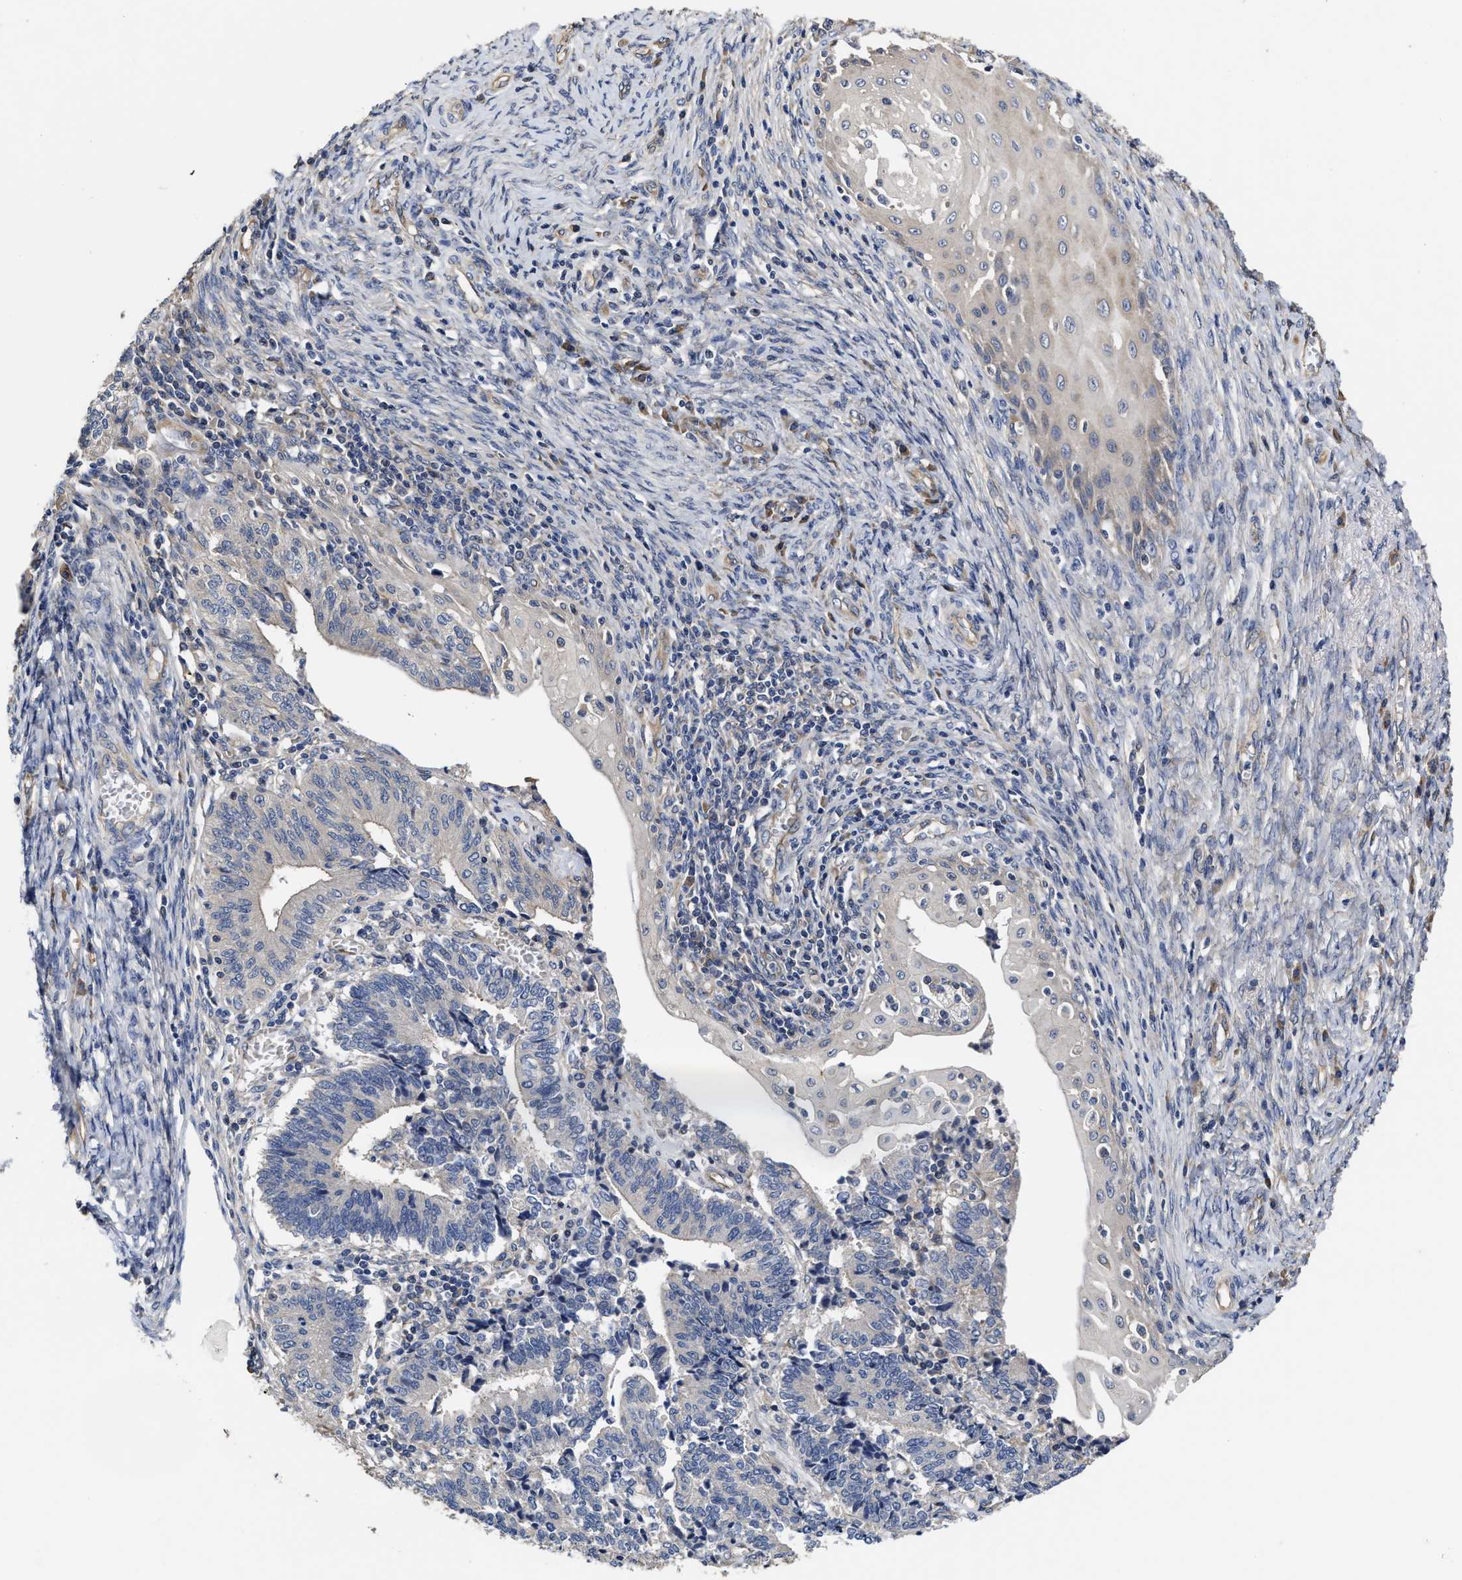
{"staining": {"intensity": "negative", "quantity": "none", "location": "none"}, "tissue": "cervical cancer", "cell_type": "Tumor cells", "image_type": "cancer", "snomed": [{"axis": "morphology", "description": "Adenocarcinoma, NOS"}, {"axis": "topography", "description": "Cervix"}], "caption": "This is a image of IHC staining of cervical adenocarcinoma, which shows no staining in tumor cells. (DAB immunohistochemistry (IHC) with hematoxylin counter stain).", "gene": "TRAF6", "patient": {"sex": "female", "age": 44}}